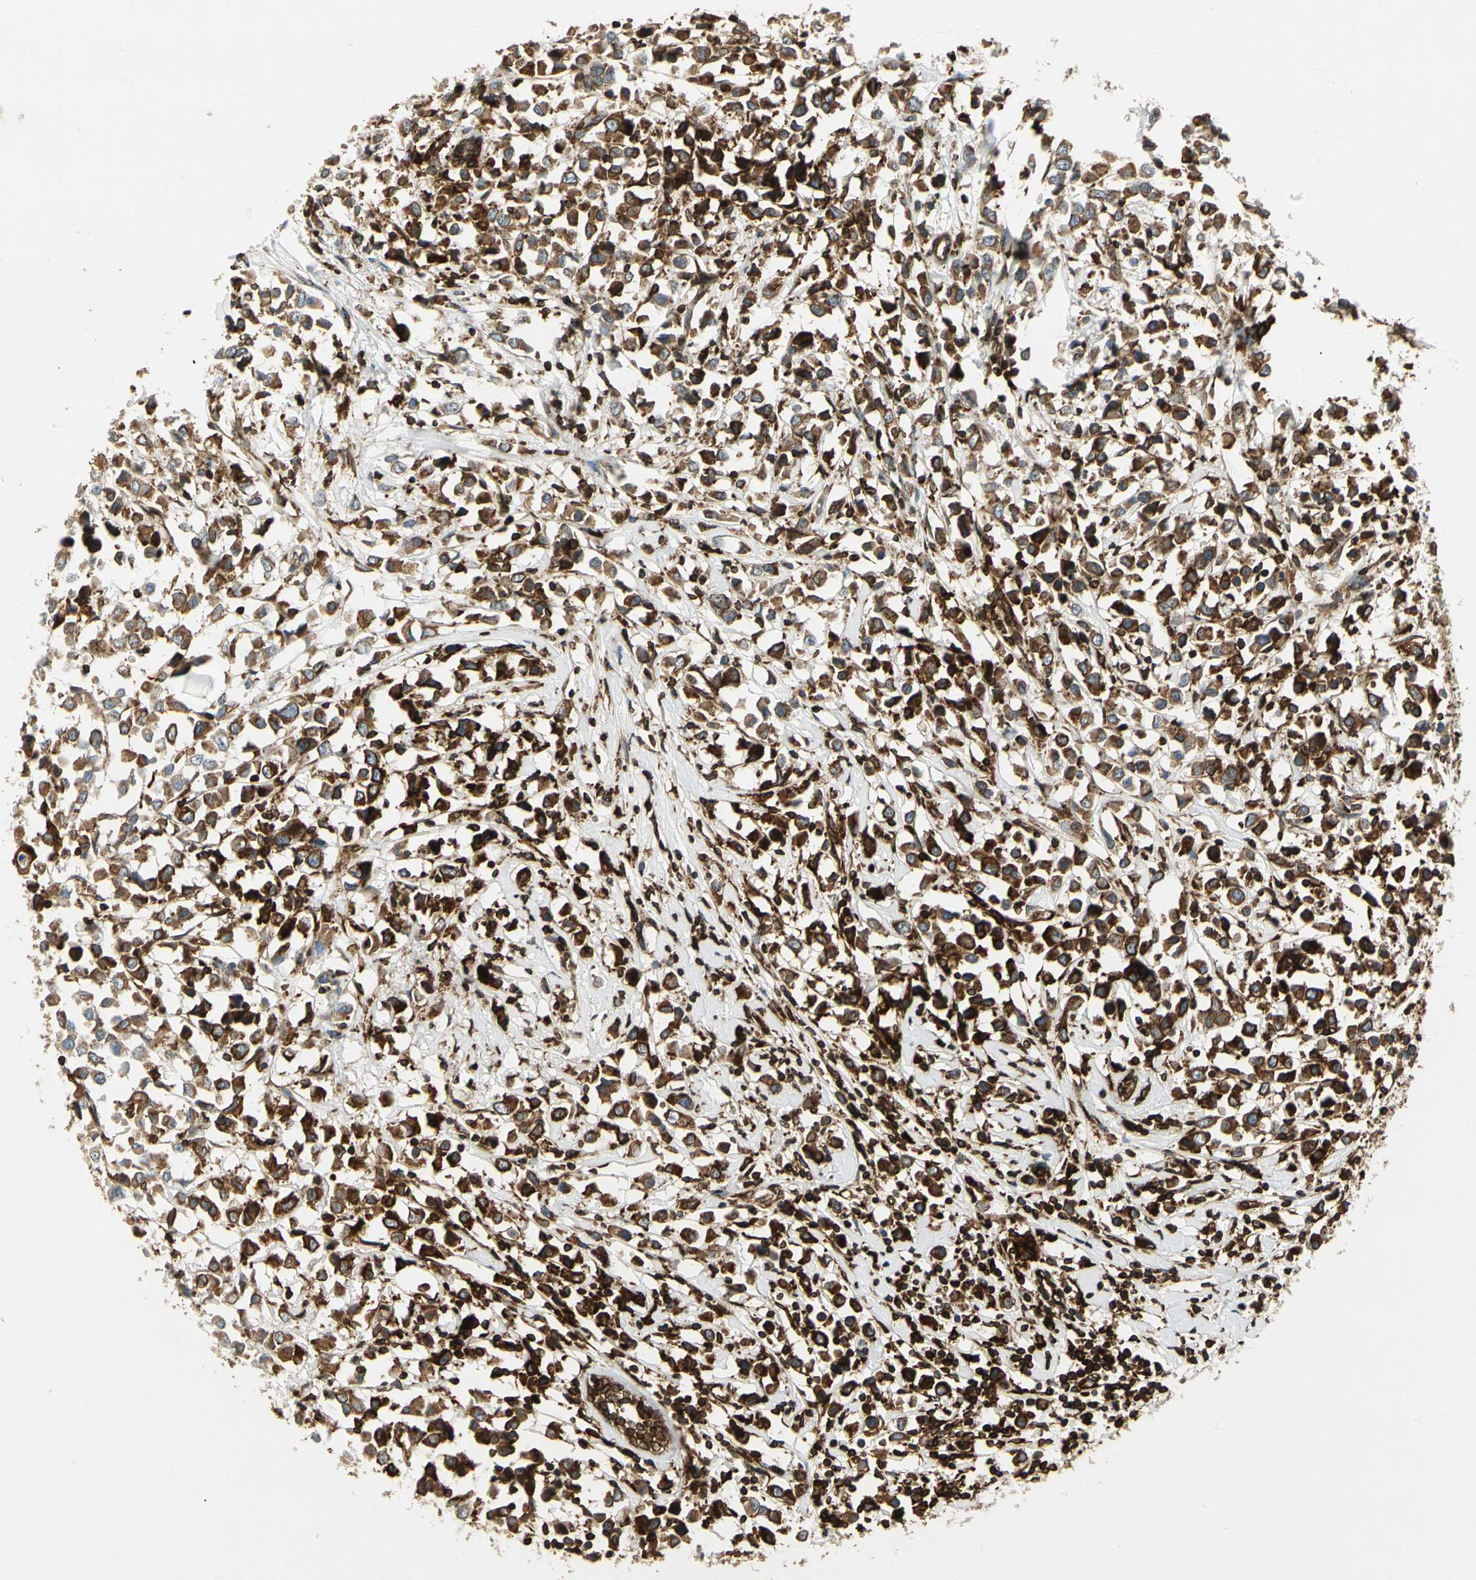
{"staining": {"intensity": "strong", "quantity": ">75%", "location": "cytoplasmic/membranous"}, "tissue": "breast cancer", "cell_type": "Tumor cells", "image_type": "cancer", "snomed": [{"axis": "morphology", "description": "Duct carcinoma"}, {"axis": "topography", "description": "Breast"}], "caption": "Strong cytoplasmic/membranous protein positivity is appreciated in approximately >75% of tumor cells in infiltrating ductal carcinoma (breast).", "gene": "TAPBP", "patient": {"sex": "female", "age": 61}}